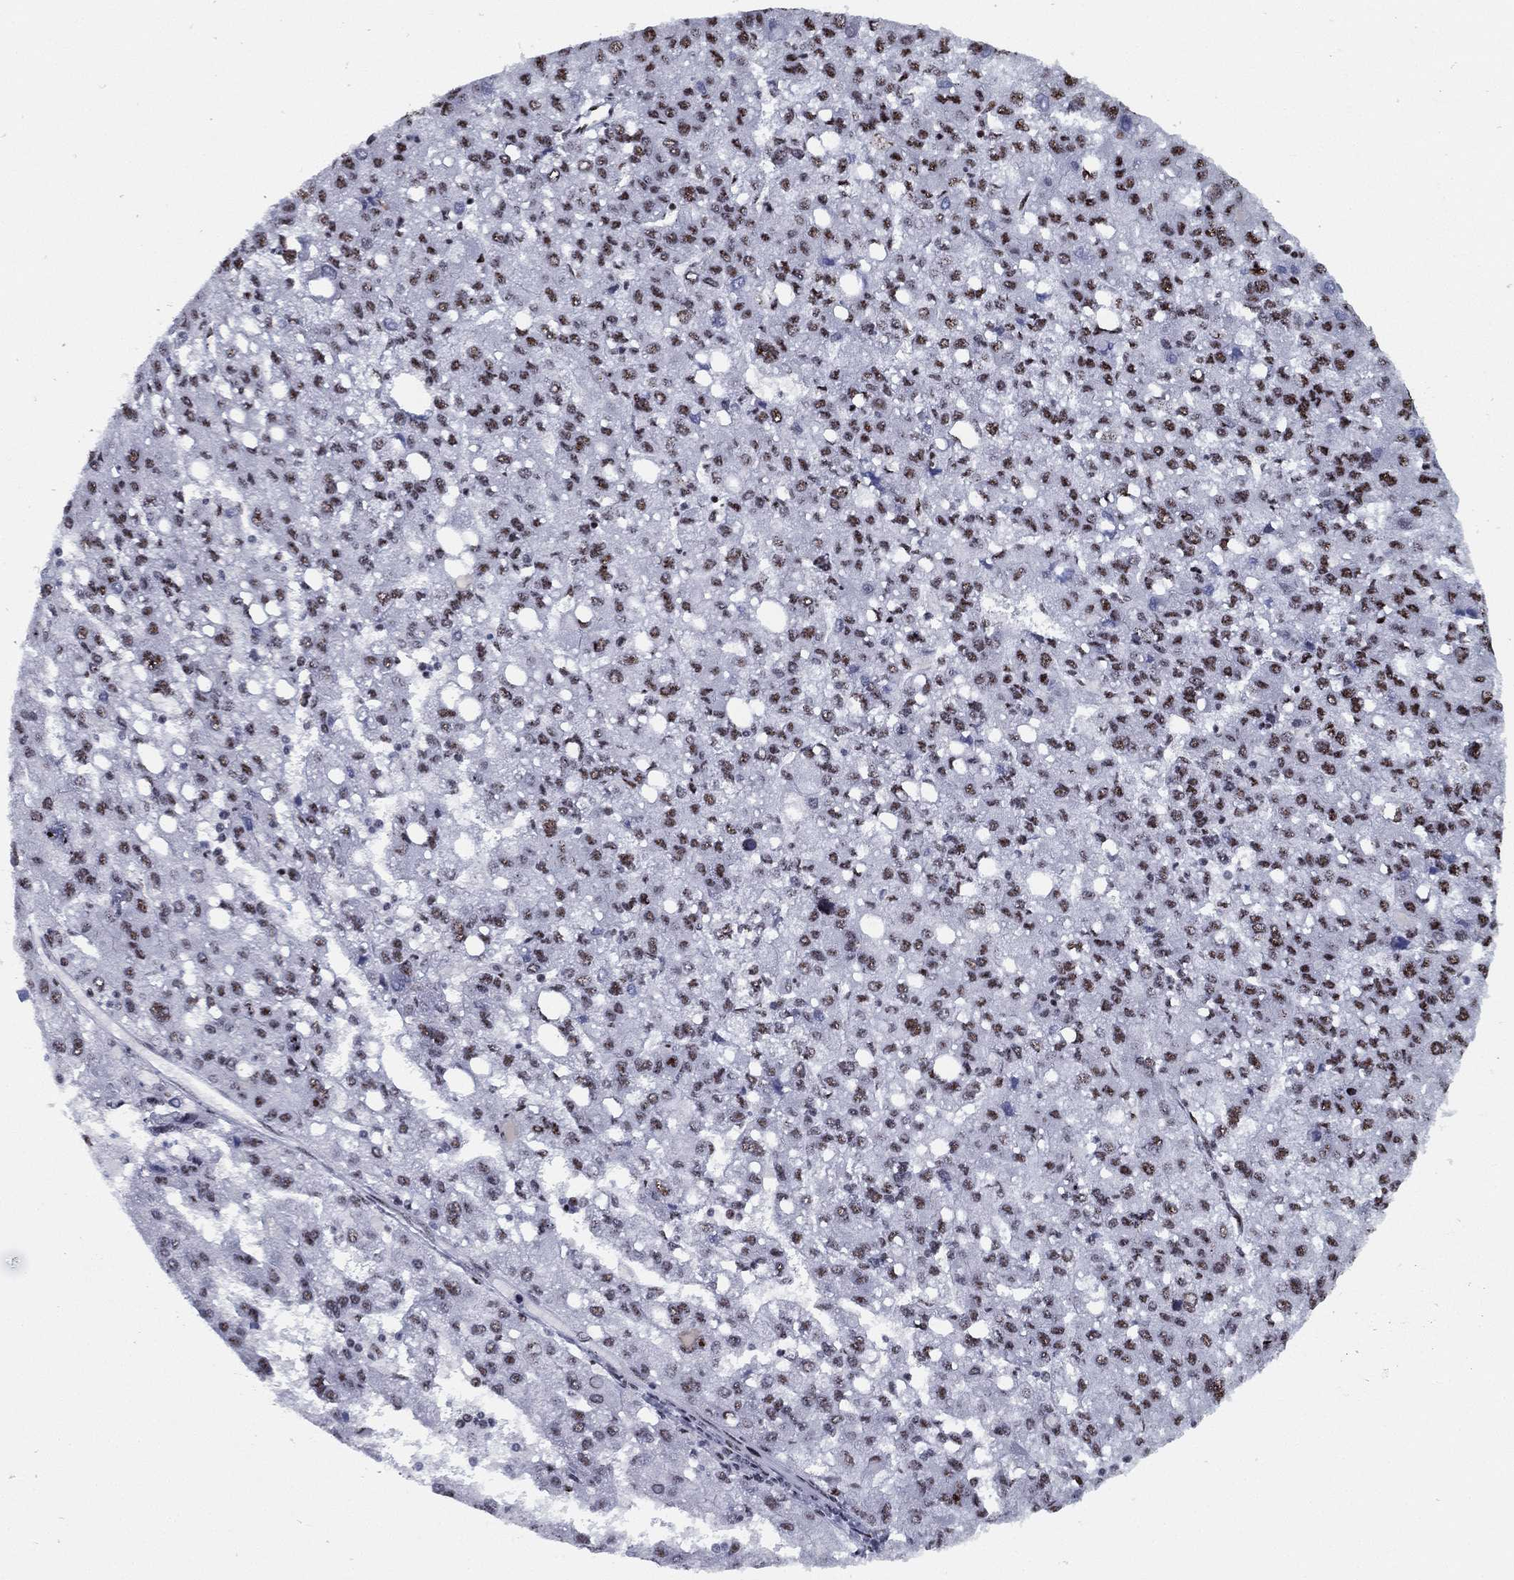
{"staining": {"intensity": "moderate", "quantity": ">75%", "location": "nuclear"}, "tissue": "liver cancer", "cell_type": "Tumor cells", "image_type": "cancer", "snomed": [{"axis": "morphology", "description": "Carcinoma, Hepatocellular, NOS"}, {"axis": "topography", "description": "Liver"}], "caption": "Liver hepatocellular carcinoma tissue exhibits moderate nuclear expression in about >75% of tumor cells", "gene": "CYB561D2", "patient": {"sex": "female", "age": 82}}